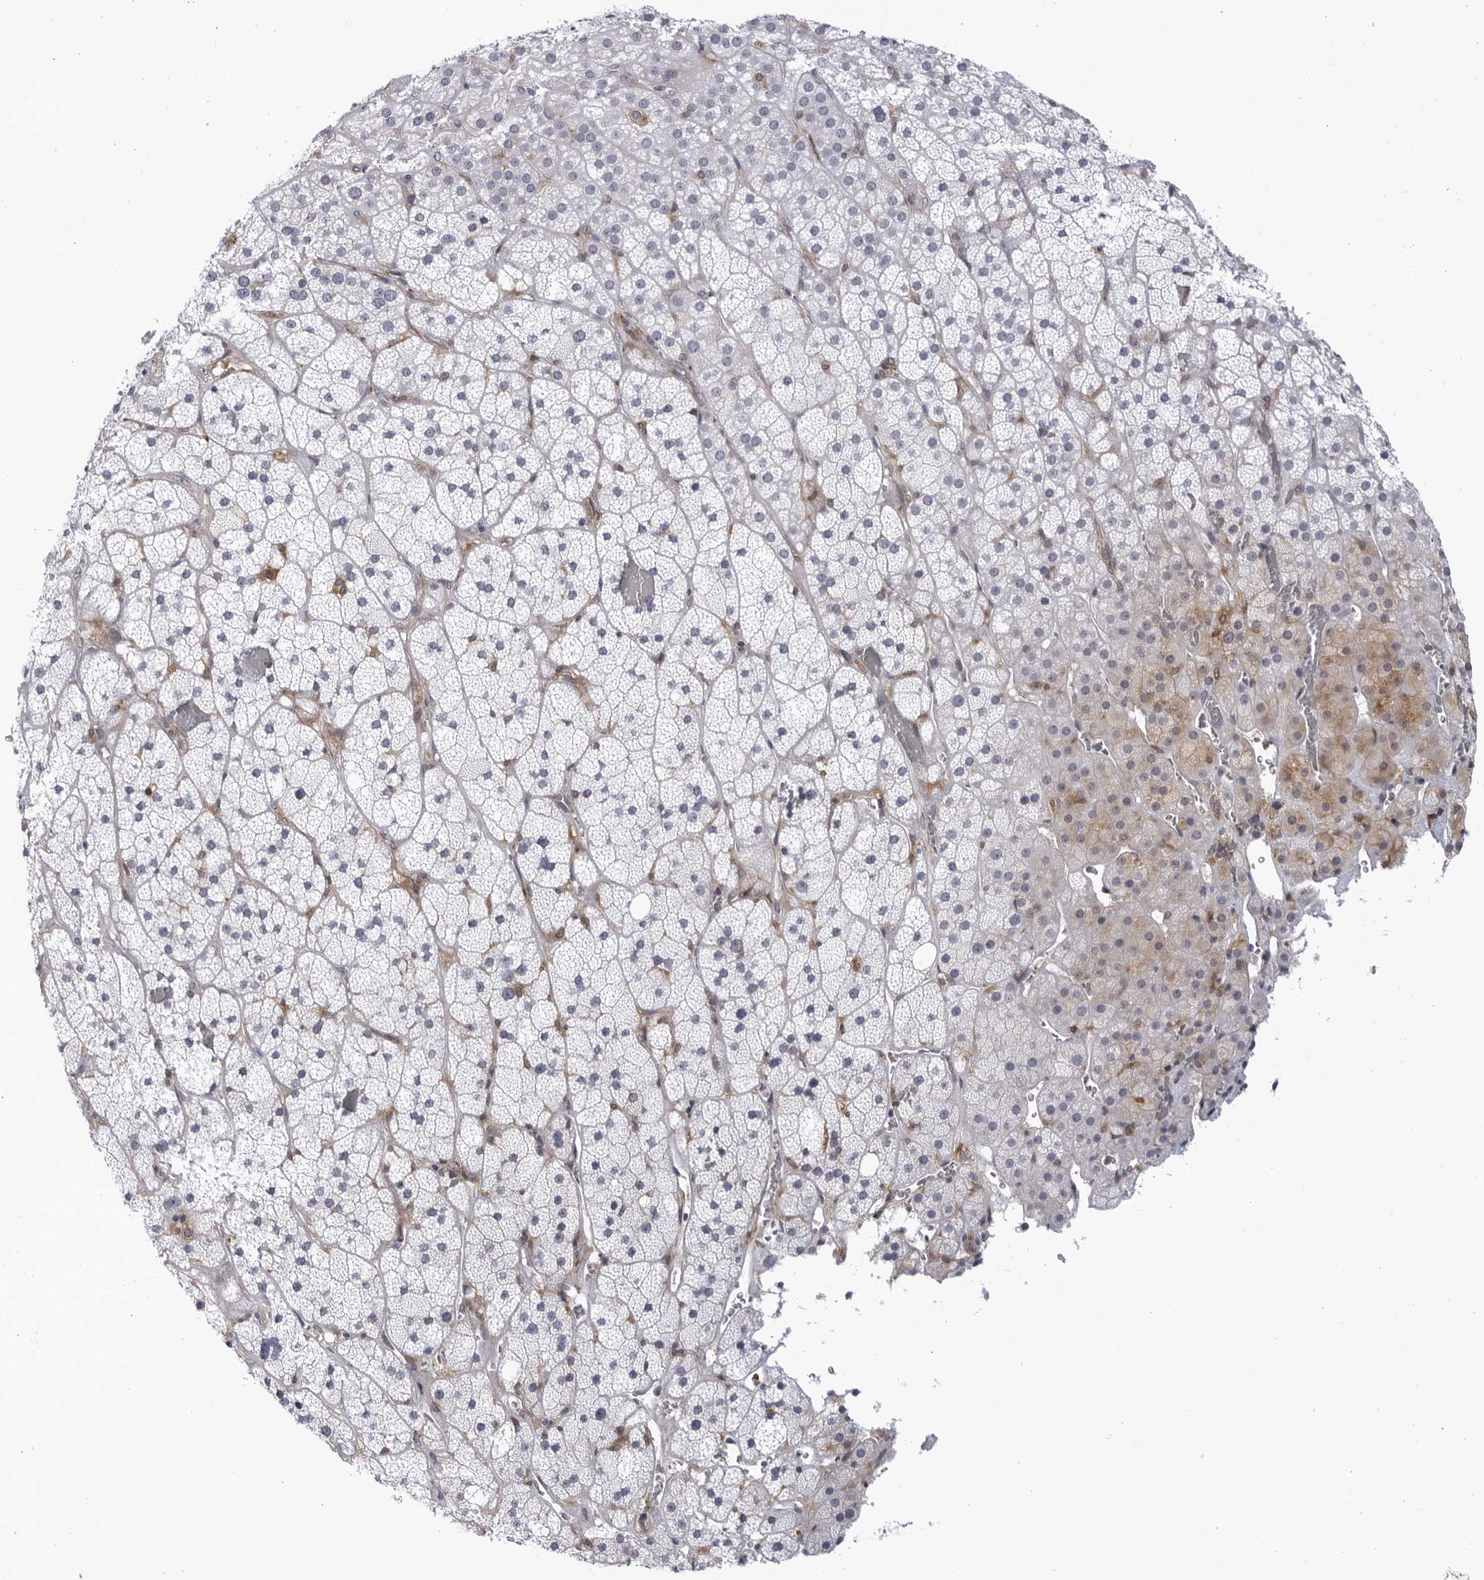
{"staining": {"intensity": "weak", "quantity": "<25%", "location": "cytoplasmic/membranous"}, "tissue": "adrenal gland", "cell_type": "Glandular cells", "image_type": "normal", "snomed": [{"axis": "morphology", "description": "Normal tissue, NOS"}, {"axis": "topography", "description": "Adrenal gland"}], "caption": "IHC image of benign adrenal gland: adrenal gland stained with DAB demonstrates no significant protein expression in glandular cells. (DAB (3,3'-diaminobenzidine) IHC with hematoxylin counter stain).", "gene": "BMP2K", "patient": {"sex": "male", "age": 57}}